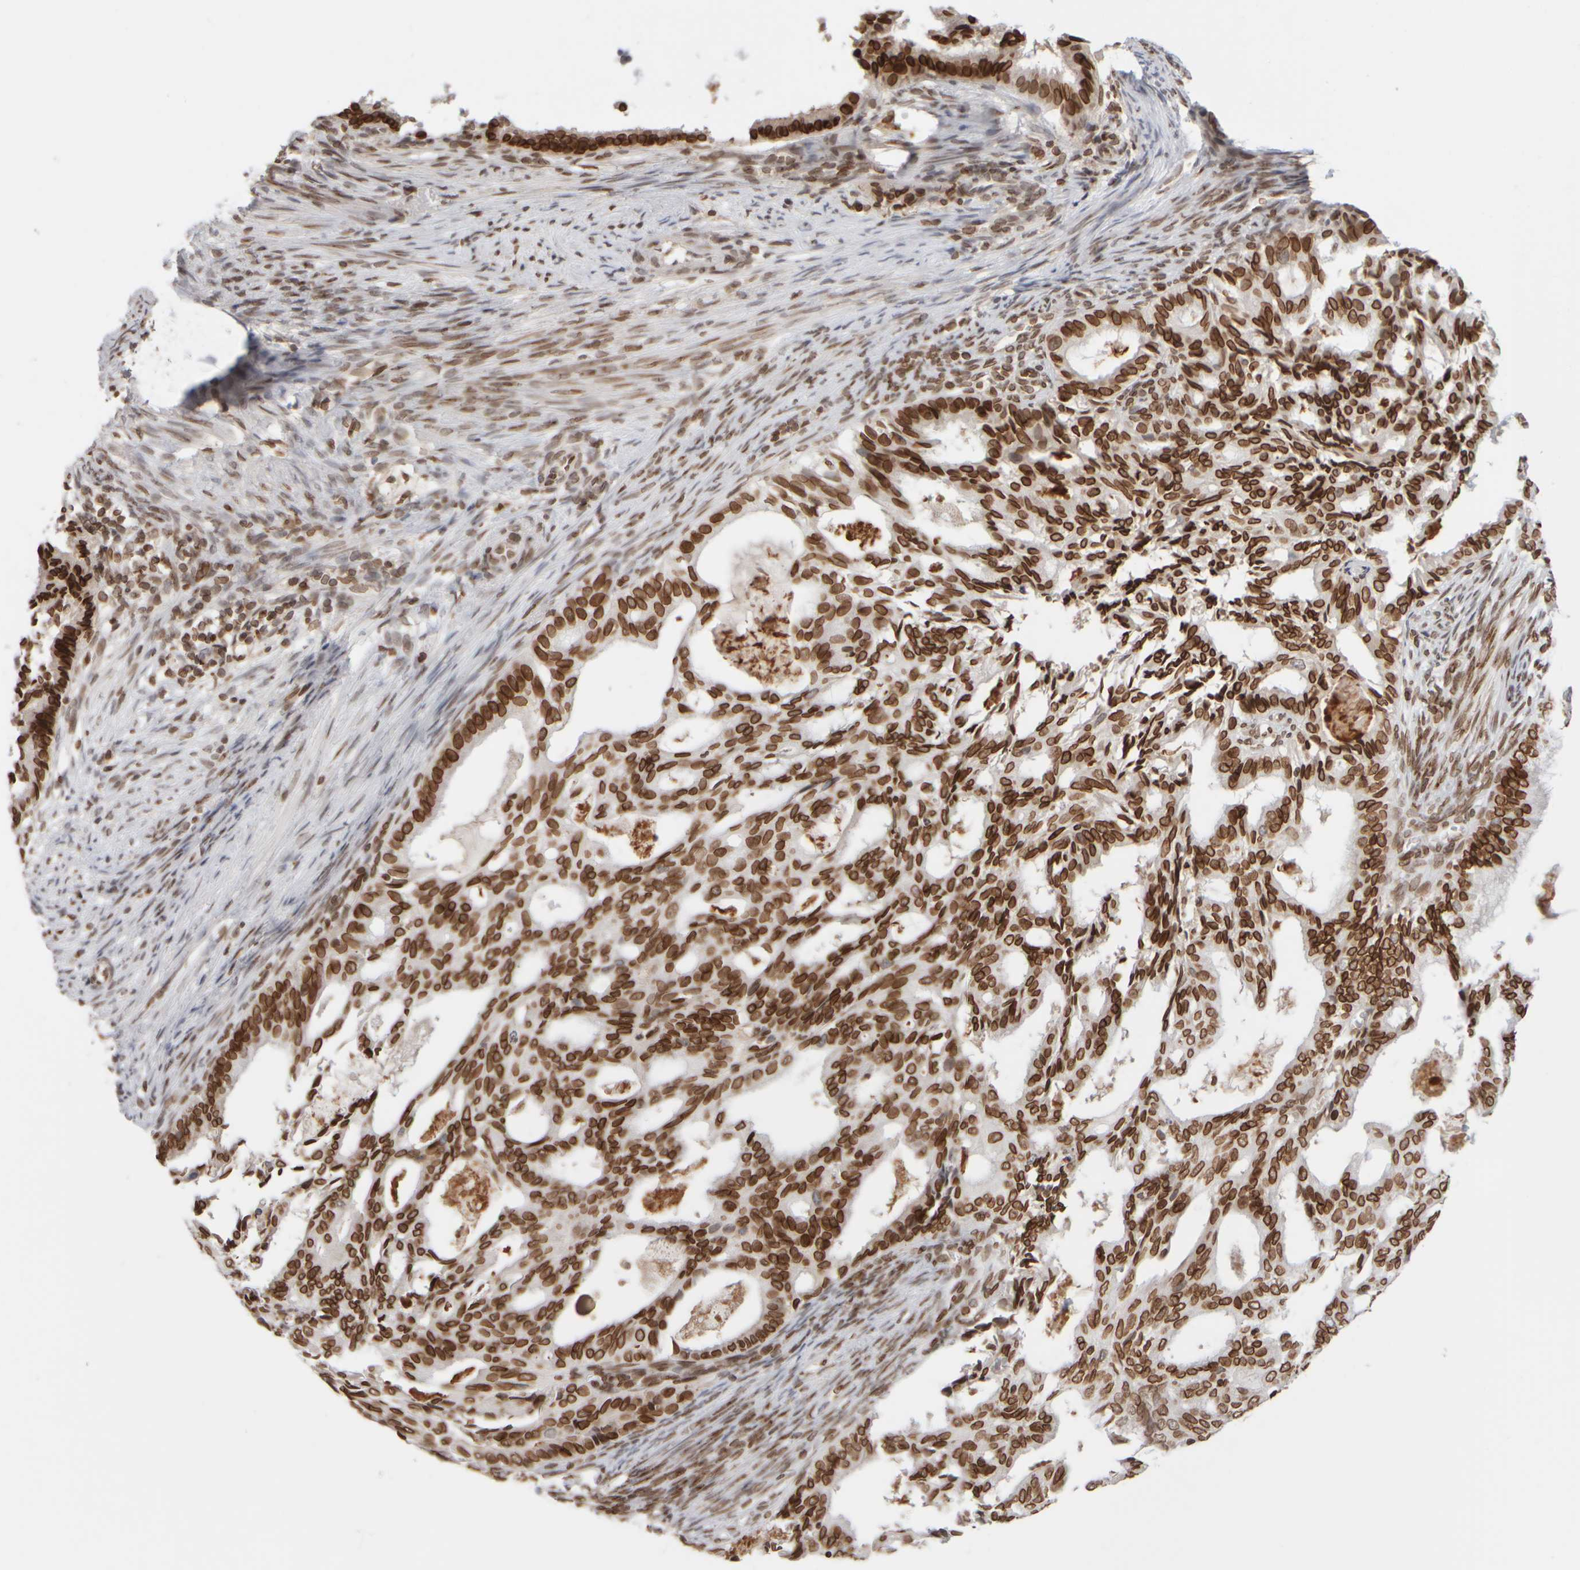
{"staining": {"intensity": "strong", "quantity": ">75%", "location": "nuclear"}, "tissue": "endometrial cancer", "cell_type": "Tumor cells", "image_type": "cancer", "snomed": [{"axis": "morphology", "description": "Adenocarcinoma, NOS"}, {"axis": "topography", "description": "Endometrium"}], "caption": "Immunohistochemistry (IHC) (DAB) staining of endometrial cancer (adenocarcinoma) reveals strong nuclear protein positivity in about >75% of tumor cells. Ihc stains the protein of interest in brown and the nuclei are stained blue.", "gene": "ZC3HC1", "patient": {"sex": "female", "age": 58}}